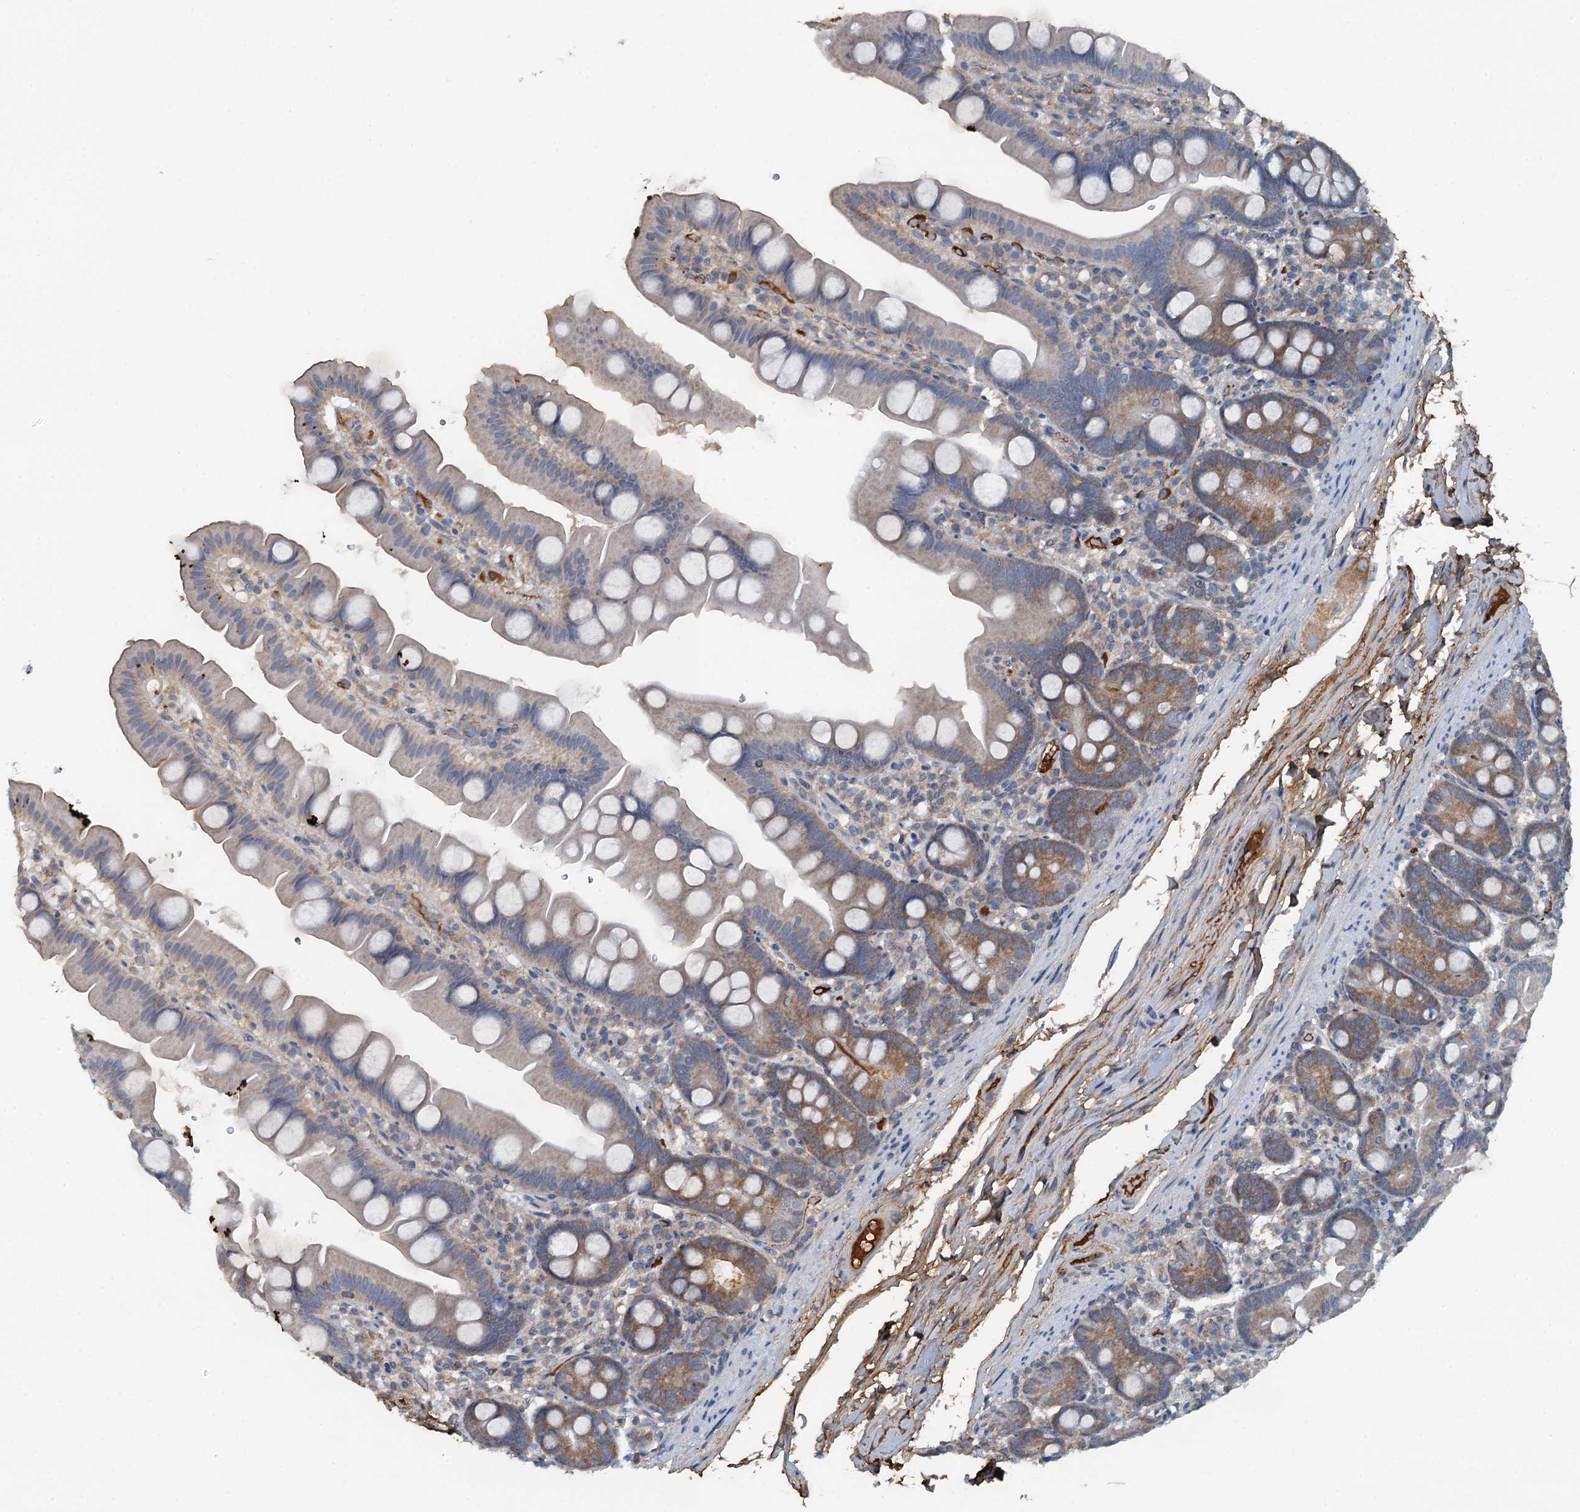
{"staining": {"intensity": "moderate", "quantity": "<25%", "location": "cytoplasmic/membranous"}, "tissue": "small intestine", "cell_type": "Glandular cells", "image_type": "normal", "snomed": [{"axis": "morphology", "description": "Normal tissue, NOS"}, {"axis": "topography", "description": "Small intestine"}], "caption": "Protein analysis of unremarkable small intestine shows moderate cytoplasmic/membranous expression in about <25% of glandular cells.", "gene": "LSM14B", "patient": {"sex": "female", "age": 68}}